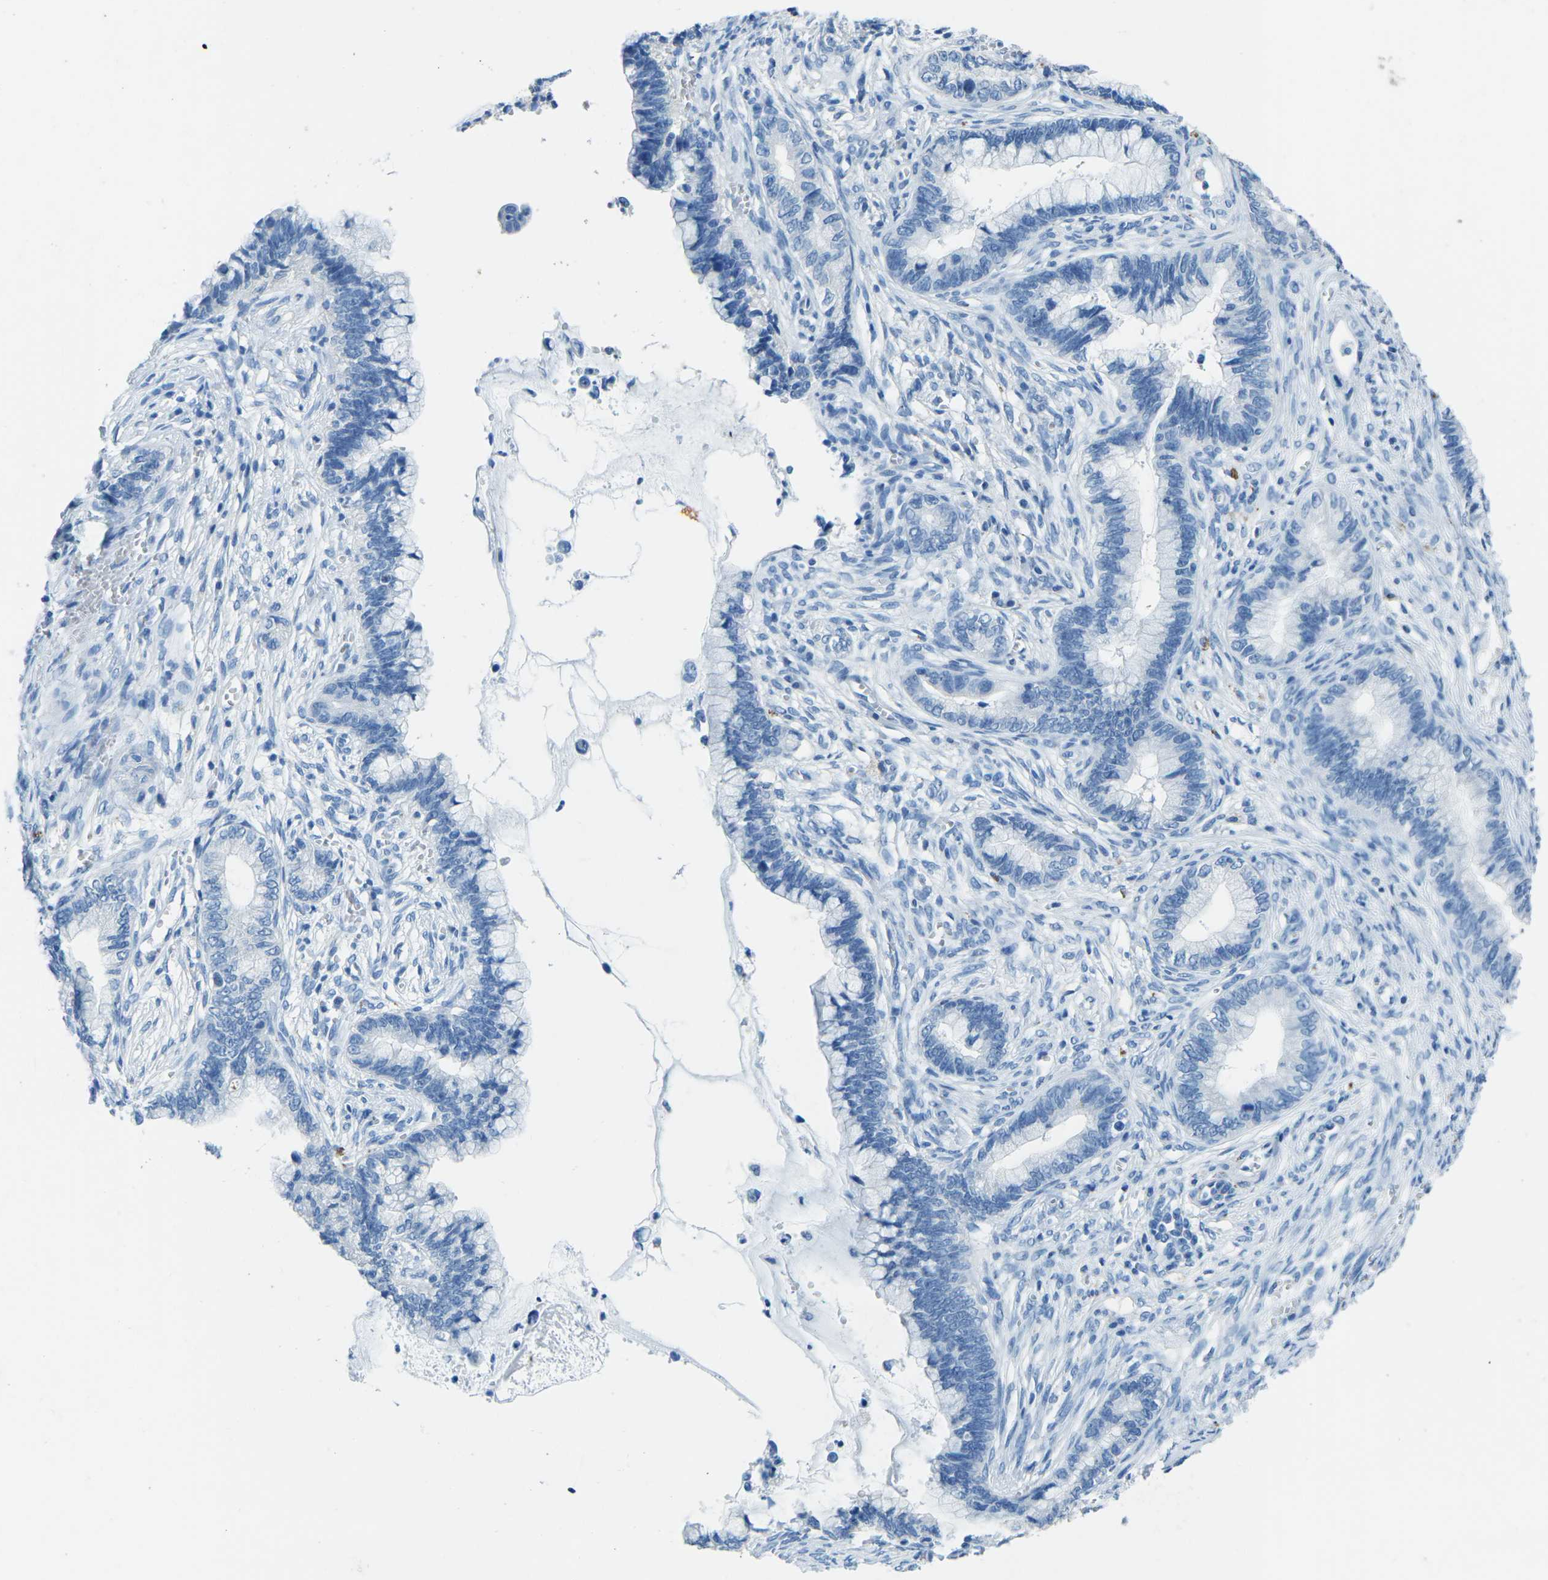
{"staining": {"intensity": "negative", "quantity": "none", "location": "none"}, "tissue": "cervical cancer", "cell_type": "Tumor cells", "image_type": "cancer", "snomed": [{"axis": "morphology", "description": "Adenocarcinoma, NOS"}, {"axis": "topography", "description": "Cervix"}], "caption": "An immunohistochemistry (IHC) image of cervical cancer is shown. There is no staining in tumor cells of cervical cancer.", "gene": "MYH8", "patient": {"sex": "female", "age": 44}}